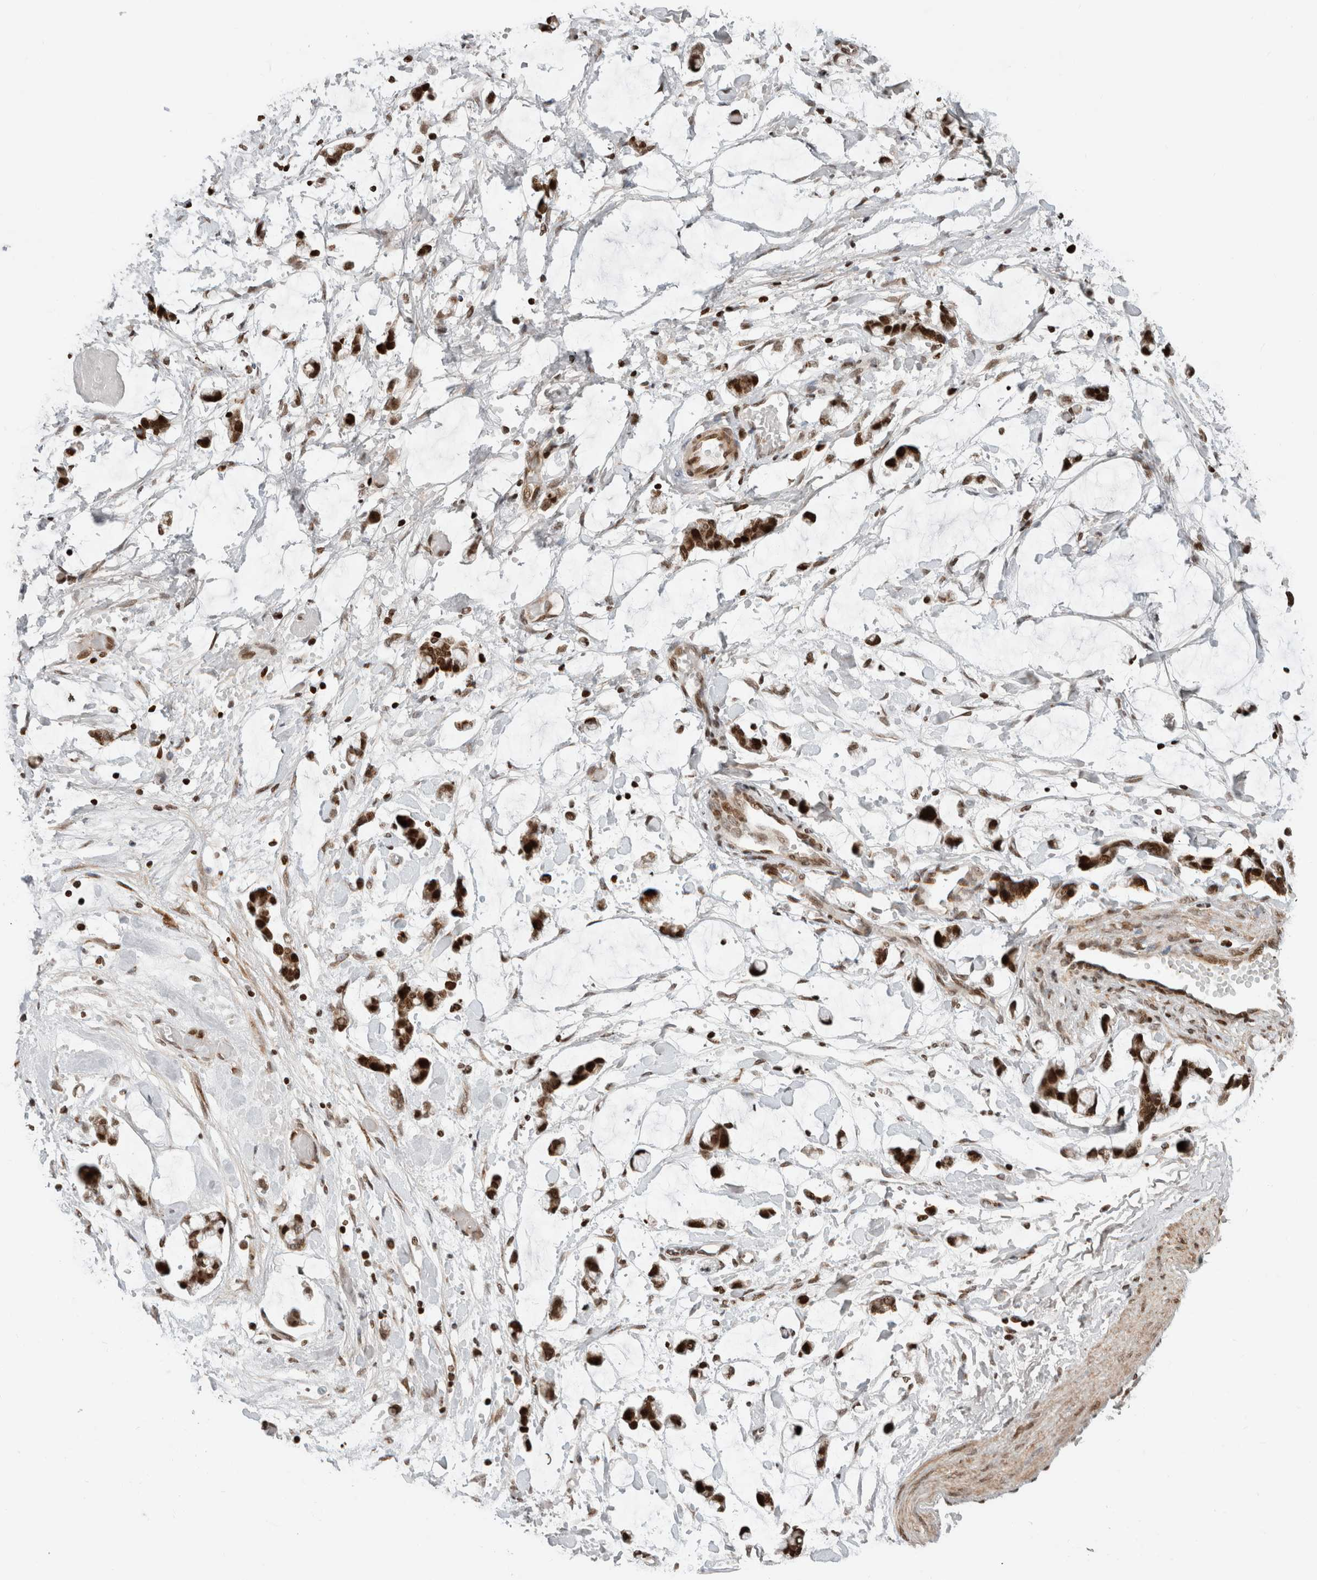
{"staining": {"intensity": "weak", "quantity": "25%-75%", "location": "nuclear"}, "tissue": "adipose tissue", "cell_type": "Adipocytes", "image_type": "normal", "snomed": [{"axis": "morphology", "description": "Normal tissue, NOS"}, {"axis": "morphology", "description": "Adenocarcinoma, NOS"}, {"axis": "topography", "description": "Colon"}, {"axis": "topography", "description": "Peripheral nerve tissue"}], "caption": "Approximately 25%-75% of adipocytes in normal human adipose tissue show weak nuclear protein positivity as visualized by brown immunohistochemical staining.", "gene": "GINS4", "patient": {"sex": "male", "age": 14}}